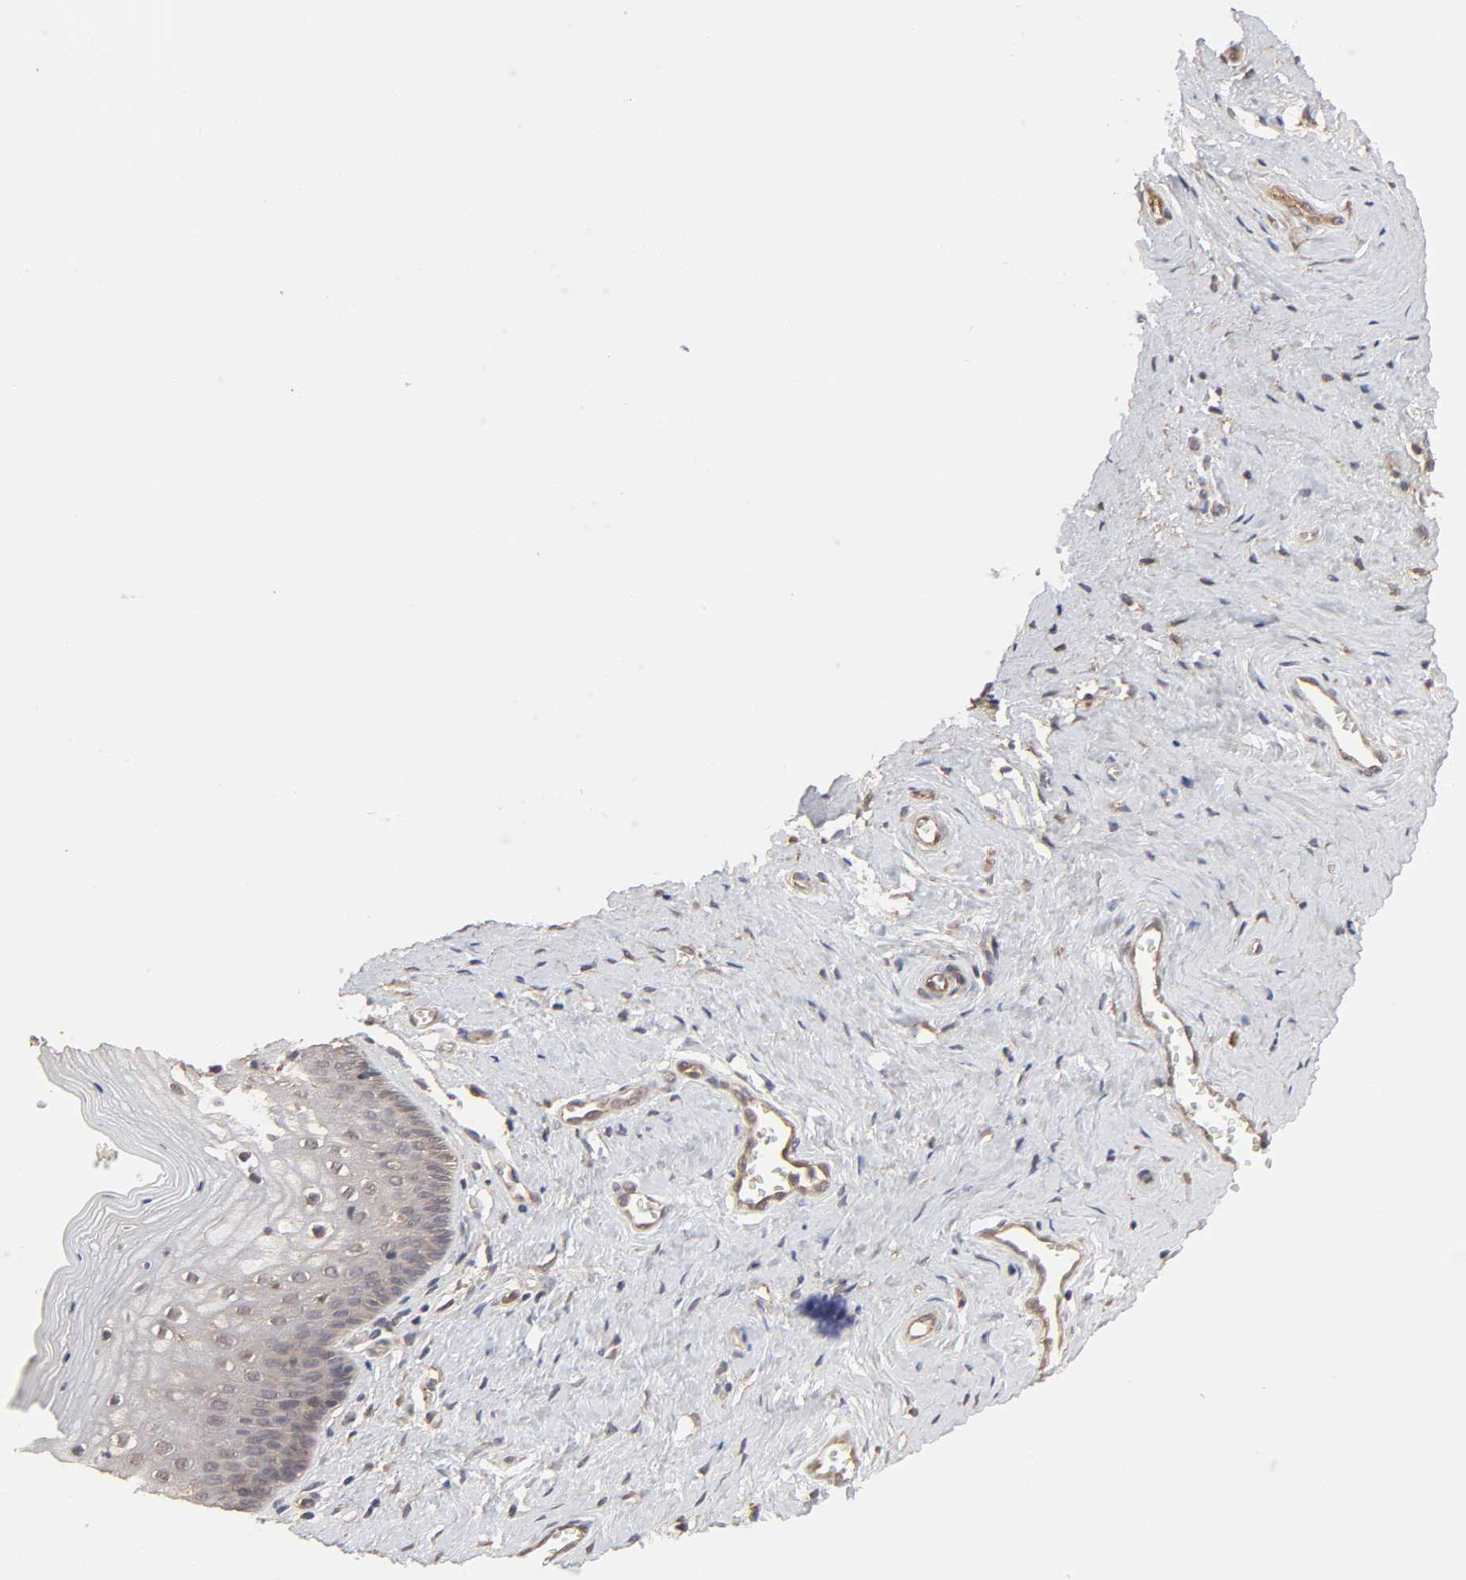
{"staining": {"intensity": "weak", "quantity": "25%-75%", "location": "cytoplasmic/membranous"}, "tissue": "vagina", "cell_type": "Squamous epithelial cells", "image_type": "normal", "snomed": [{"axis": "morphology", "description": "Normal tissue, NOS"}, {"axis": "topography", "description": "Vagina"}], "caption": "Weak cytoplasmic/membranous protein staining is seen in about 25%-75% of squamous epithelial cells in vagina. The protein of interest is stained brown, and the nuclei are stained in blue (DAB IHC with brightfield microscopy, high magnification).", "gene": "MAPK1", "patient": {"sex": "female", "age": 46}}